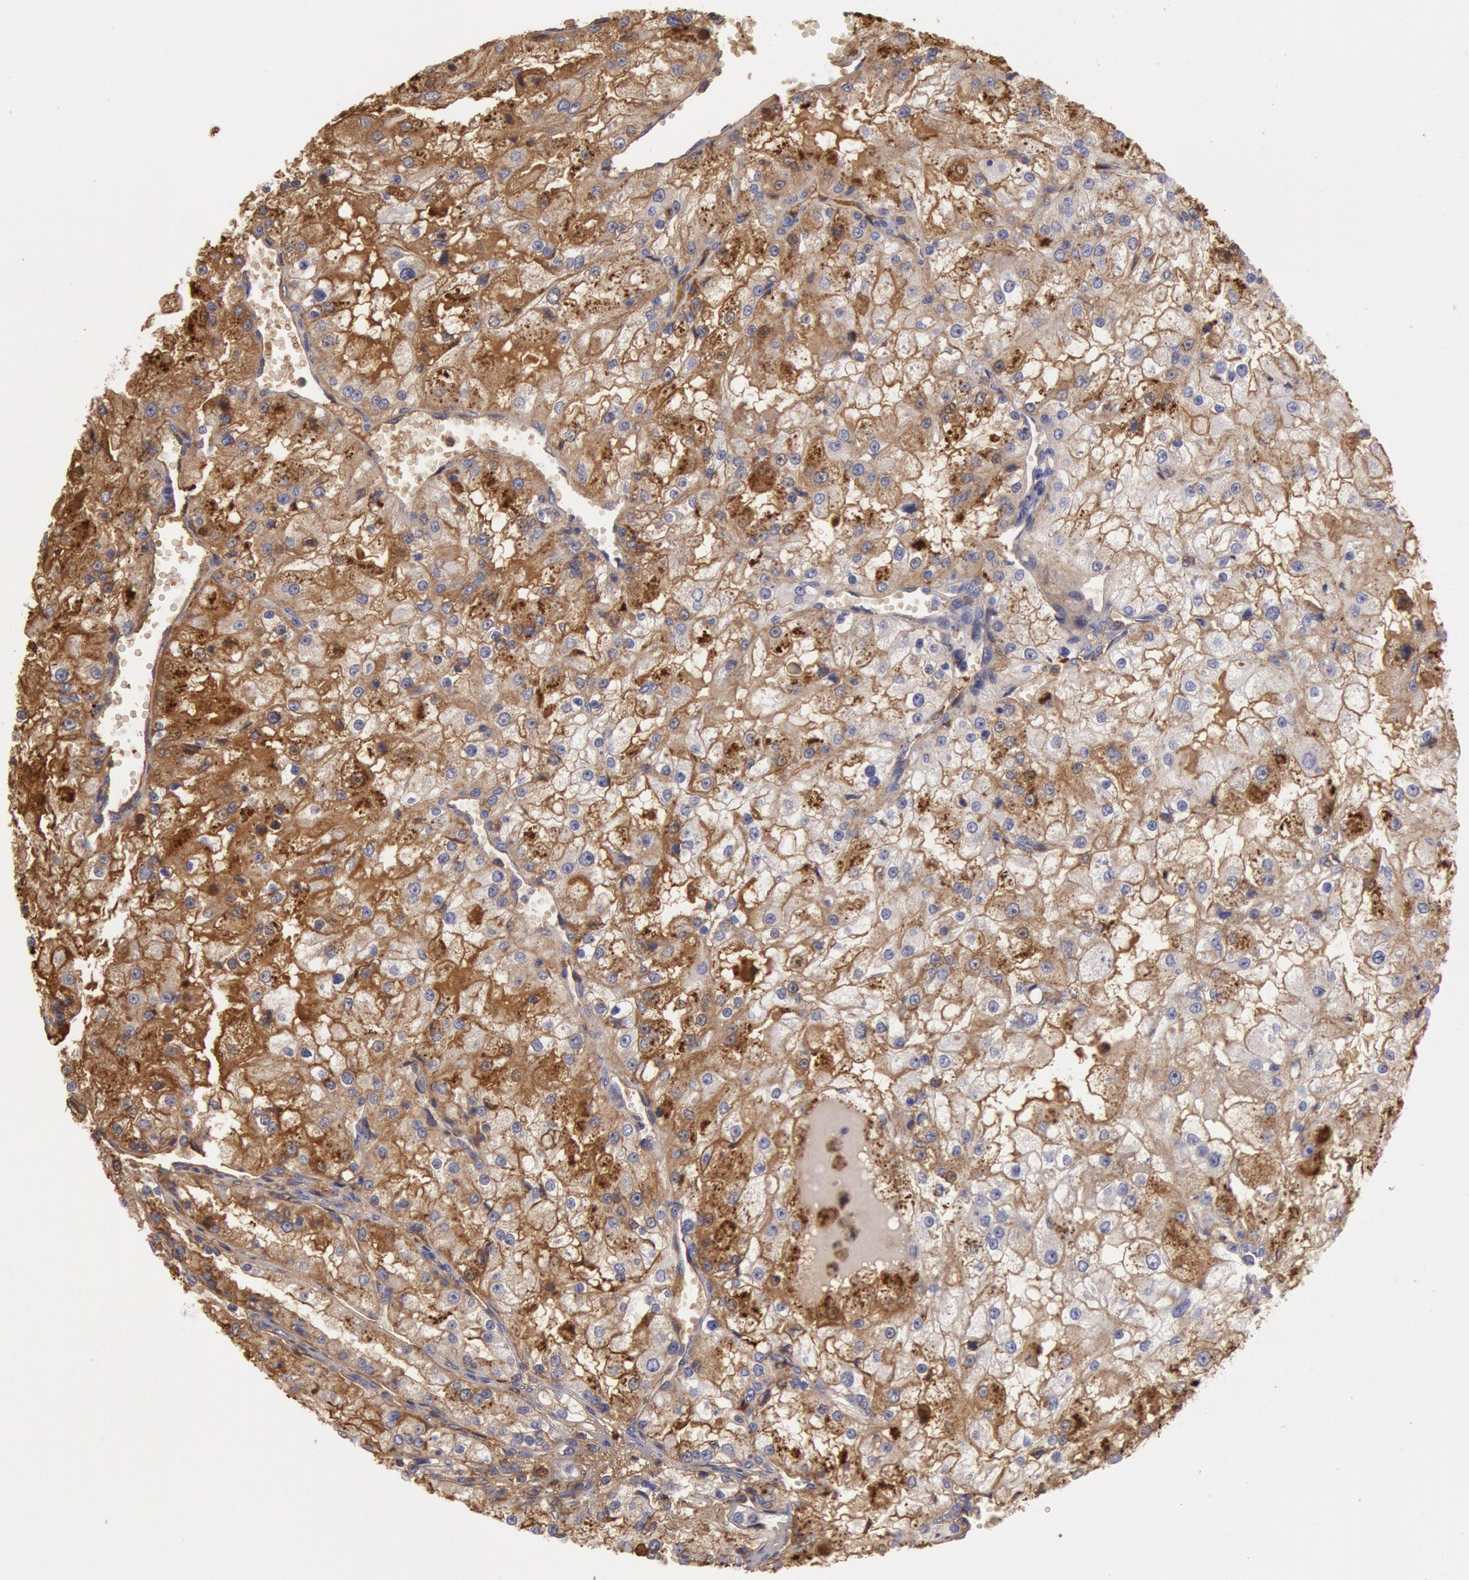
{"staining": {"intensity": "moderate", "quantity": "25%-75%", "location": "cytoplasmic/membranous"}, "tissue": "renal cancer", "cell_type": "Tumor cells", "image_type": "cancer", "snomed": [{"axis": "morphology", "description": "Adenocarcinoma, NOS"}, {"axis": "topography", "description": "Kidney"}], "caption": "A histopathology image showing moderate cytoplasmic/membranous expression in approximately 25%-75% of tumor cells in renal cancer (adenocarcinoma), as visualized by brown immunohistochemical staining.", "gene": "IGHG1", "patient": {"sex": "female", "age": 74}}